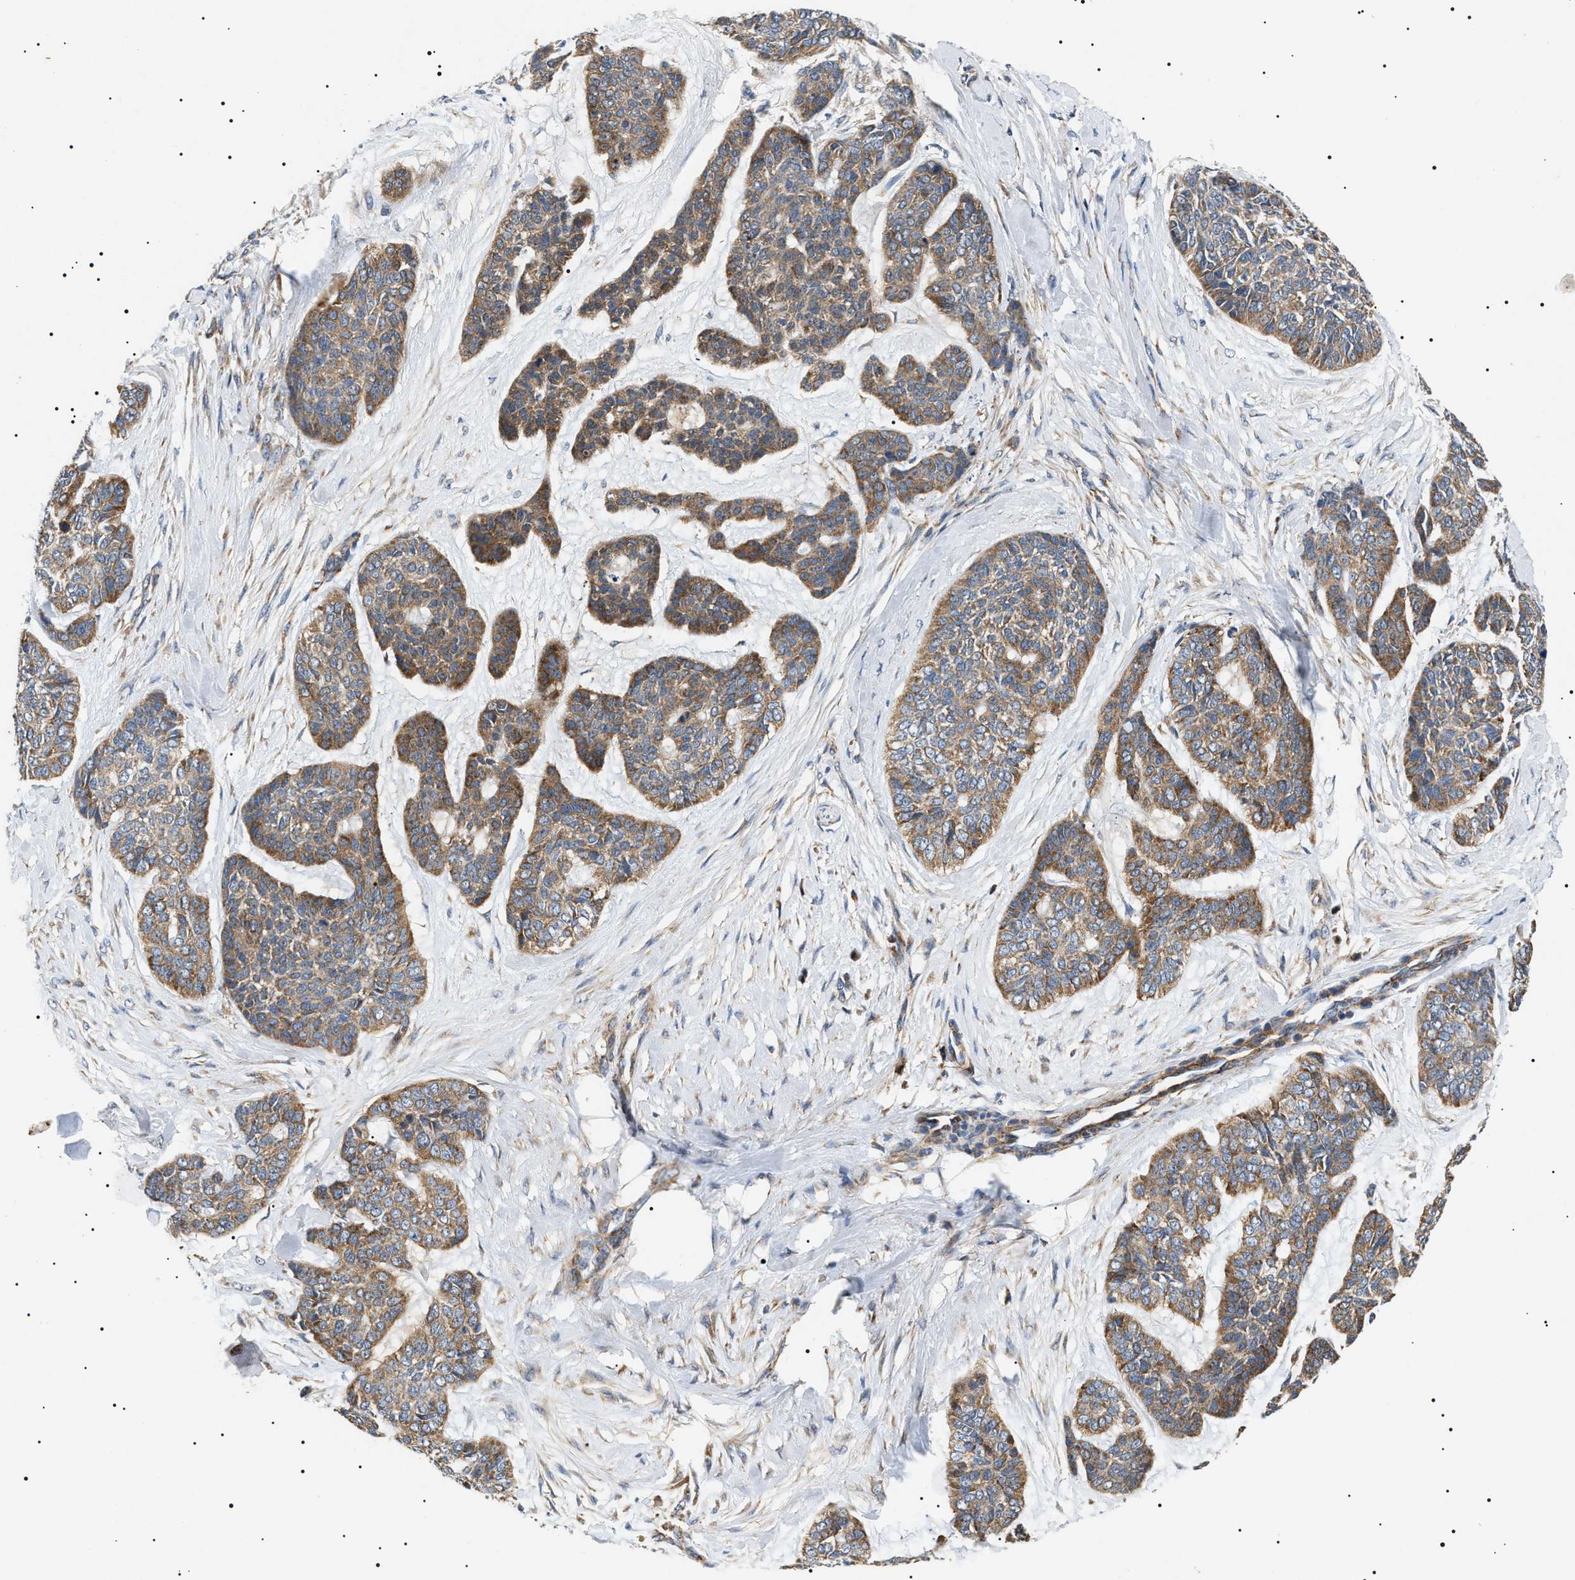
{"staining": {"intensity": "moderate", "quantity": ">75%", "location": "cytoplasmic/membranous"}, "tissue": "skin cancer", "cell_type": "Tumor cells", "image_type": "cancer", "snomed": [{"axis": "morphology", "description": "Basal cell carcinoma"}, {"axis": "topography", "description": "Skin"}], "caption": "A high-resolution photomicrograph shows IHC staining of skin cancer (basal cell carcinoma), which shows moderate cytoplasmic/membranous expression in approximately >75% of tumor cells. The staining is performed using DAB brown chromogen to label protein expression. The nuclei are counter-stained blue using hematoxylin.", "gene": "OXSM", "patient": {"sex": "female", "age": 64}}